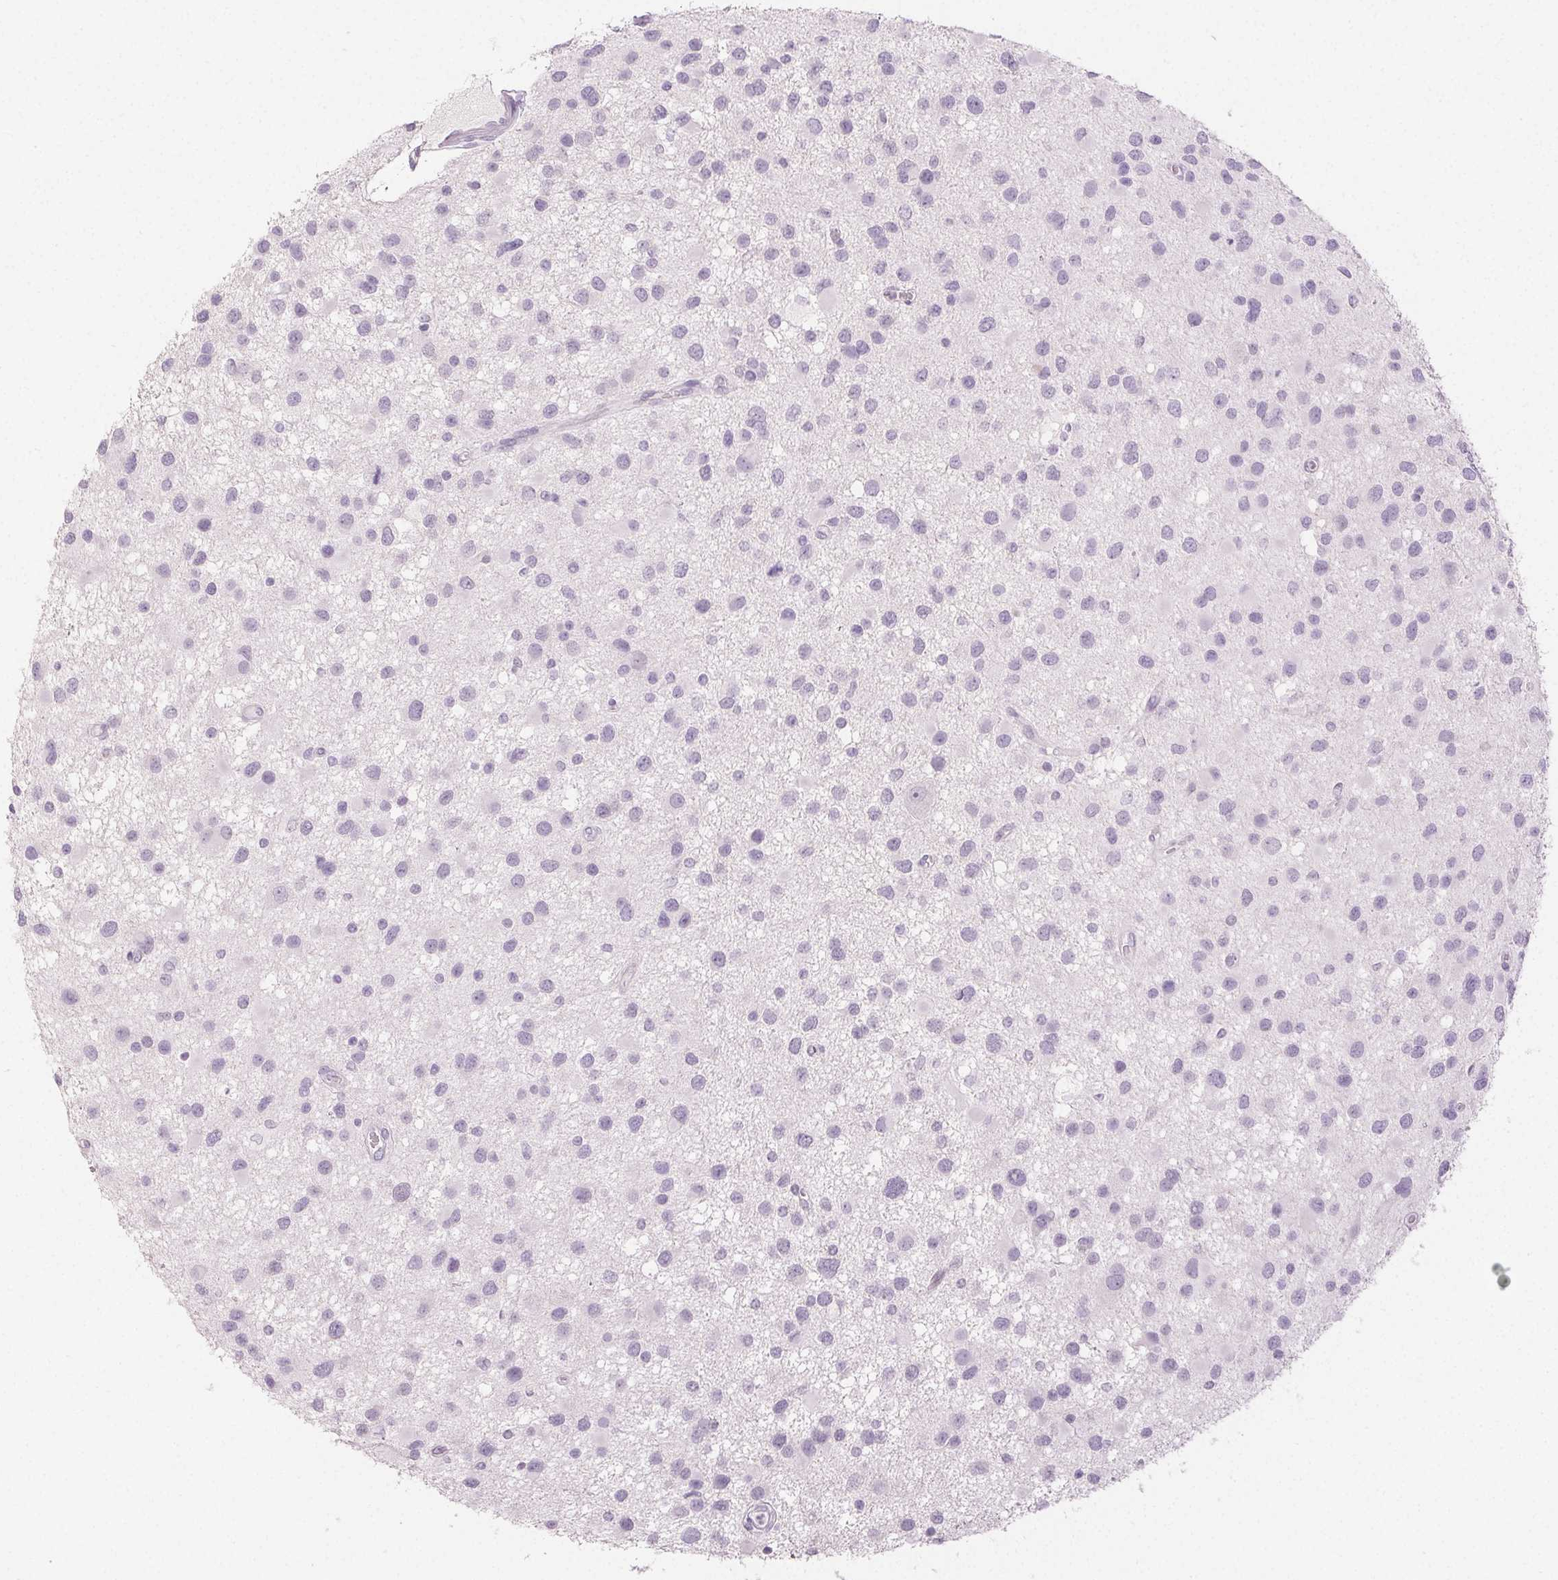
{"staining": {"intensity": "negative", "quantity": "none", "location": "none"}, "tissue": "glioma", "cell_type": "Tumor cells", "image_type": "cancer", "snomed": [{"axis": "morphology", "description": "Glioma, malignant, Low grade"}, {"axis": "topography", "description": "Brain"}], "caption": "DAB (3,3'-diaminobenzidine) immunohistochemical staining of human malignant low-grade glioma reveals no significant positivity in tumor cells.", "gene": "PI3", "patient": {"sex": "female", "age": 32}}